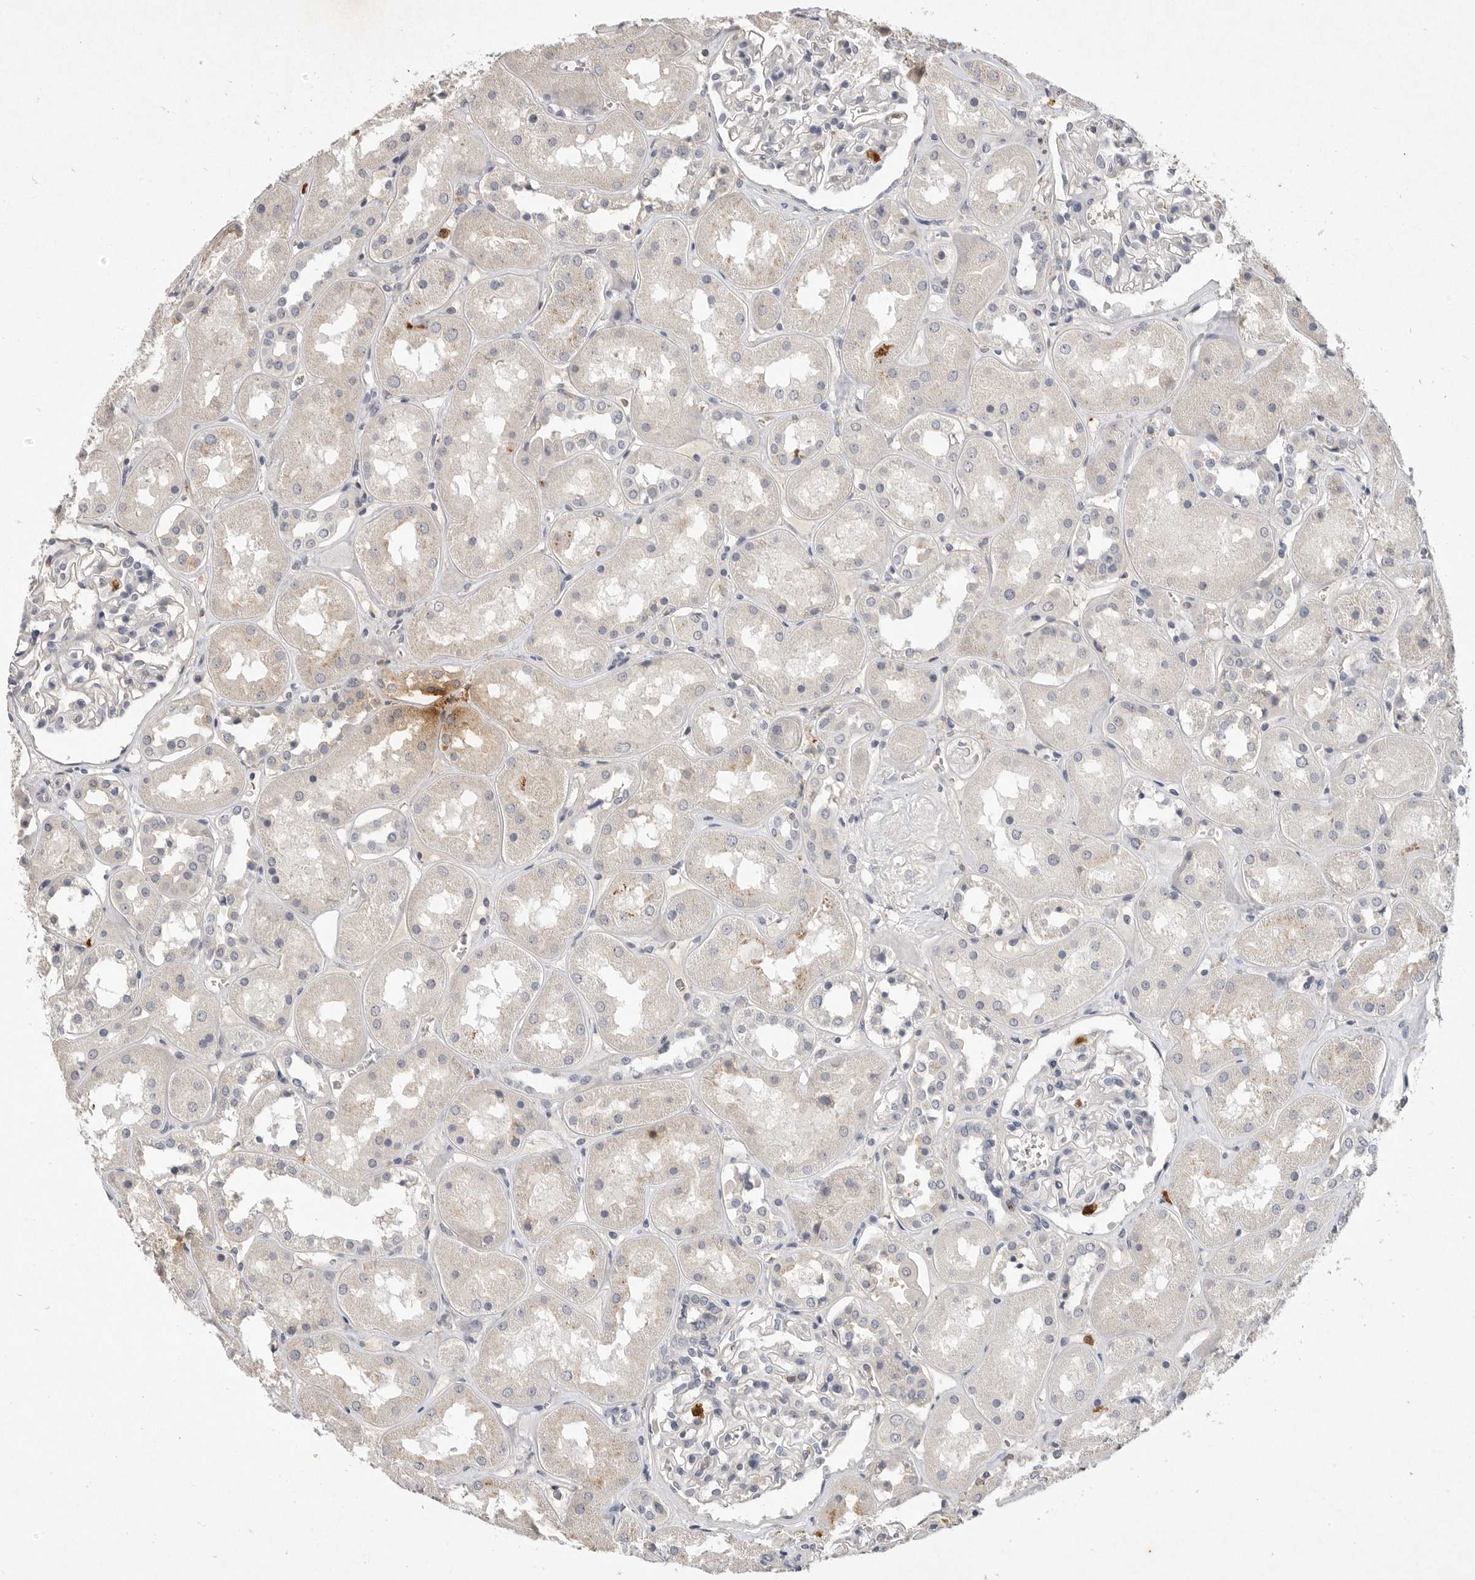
{"staining": {"intensity": "negative", "quantity": "none", "location": "none"}, "tissue": "kidney", "cell_type": "Cells in glomeruli", "image_type": "normal", "snomed": [{"axis": "morphology", "description": "Normal tissue, NOS"}, {"axis": "topography", "description": "Kidney"}], "caption": "Immunohistochemical staining of unremarkable human kidney shows no significant expression in cells in glomeruli. (Brightfield microscopy of DAB immunohistochemistry at high magnification).", "gene": "LTBR", "patient": {"sex": "male", "age": 70}}